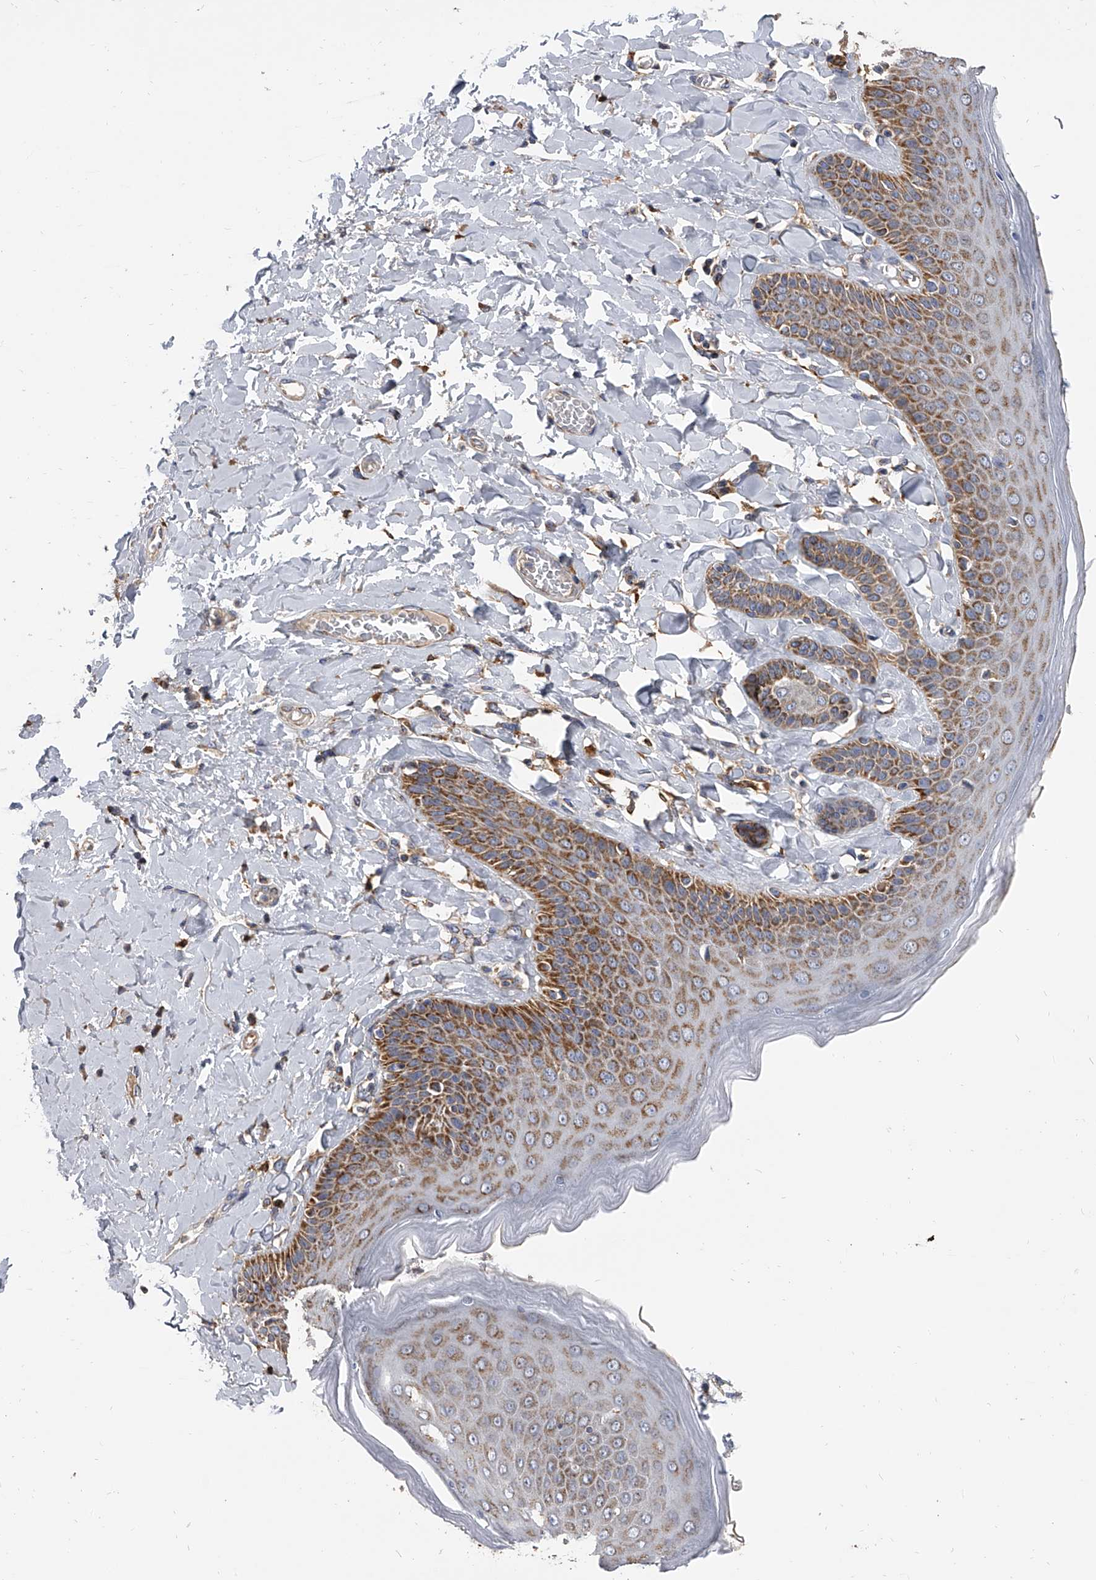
{"staining": {"intensity": "strong", "quantity": ">75%", "location": "cytoplasmic/membranous"}, "tissue": "skin", "cell_type": "Epidermal cells", "image_type": "normal", "snomed": [{"axis": "morphology", "description": "Normal tissue, NOS"}, {"axis": "topography", "description": "Anal"}], "caption": "Epidermal cells reveal strong cytoplasmic/membranous expression in about >75% of cells in normal skin.", "gene": "MRPL28", "patient": {"sex": "male", "age": 69}}